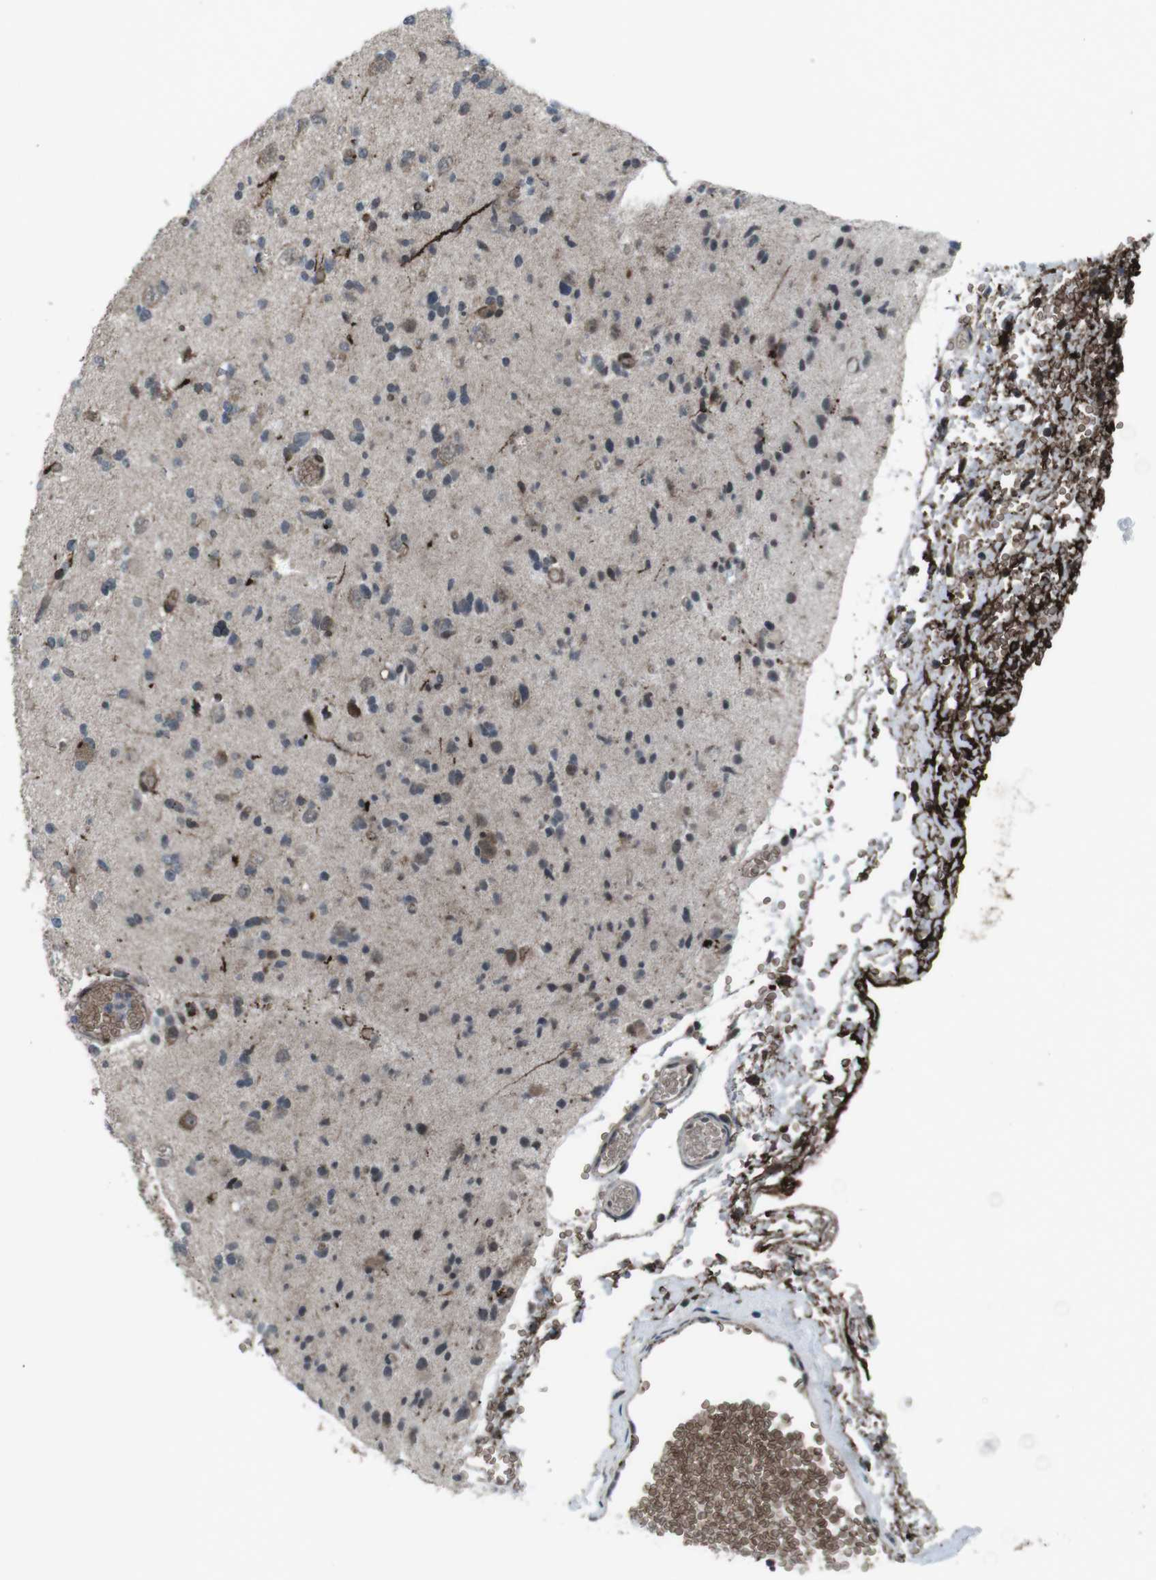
{"staining": {"intensity": "moderate", "quantity": "<25%", "location": "cytoplasmic/membranous"}, "tissue": "glioma", "cell_type": "Tumor cells", "image_type": "cancer", "snomed": [{"axis": "morphology", "description": "Glioma, malignant, Low grade"}, {"axis": "topography", "description": "Brain"}], "caption": "Immunohistochemical staining of malignant glioma (low-grade) demonstrates low levels of moderate cytoplasmic/membranous protein staining in about <25% of tumor cells.", "gene": "GDF10", "patient": {"sex": "female", "age": 22}}